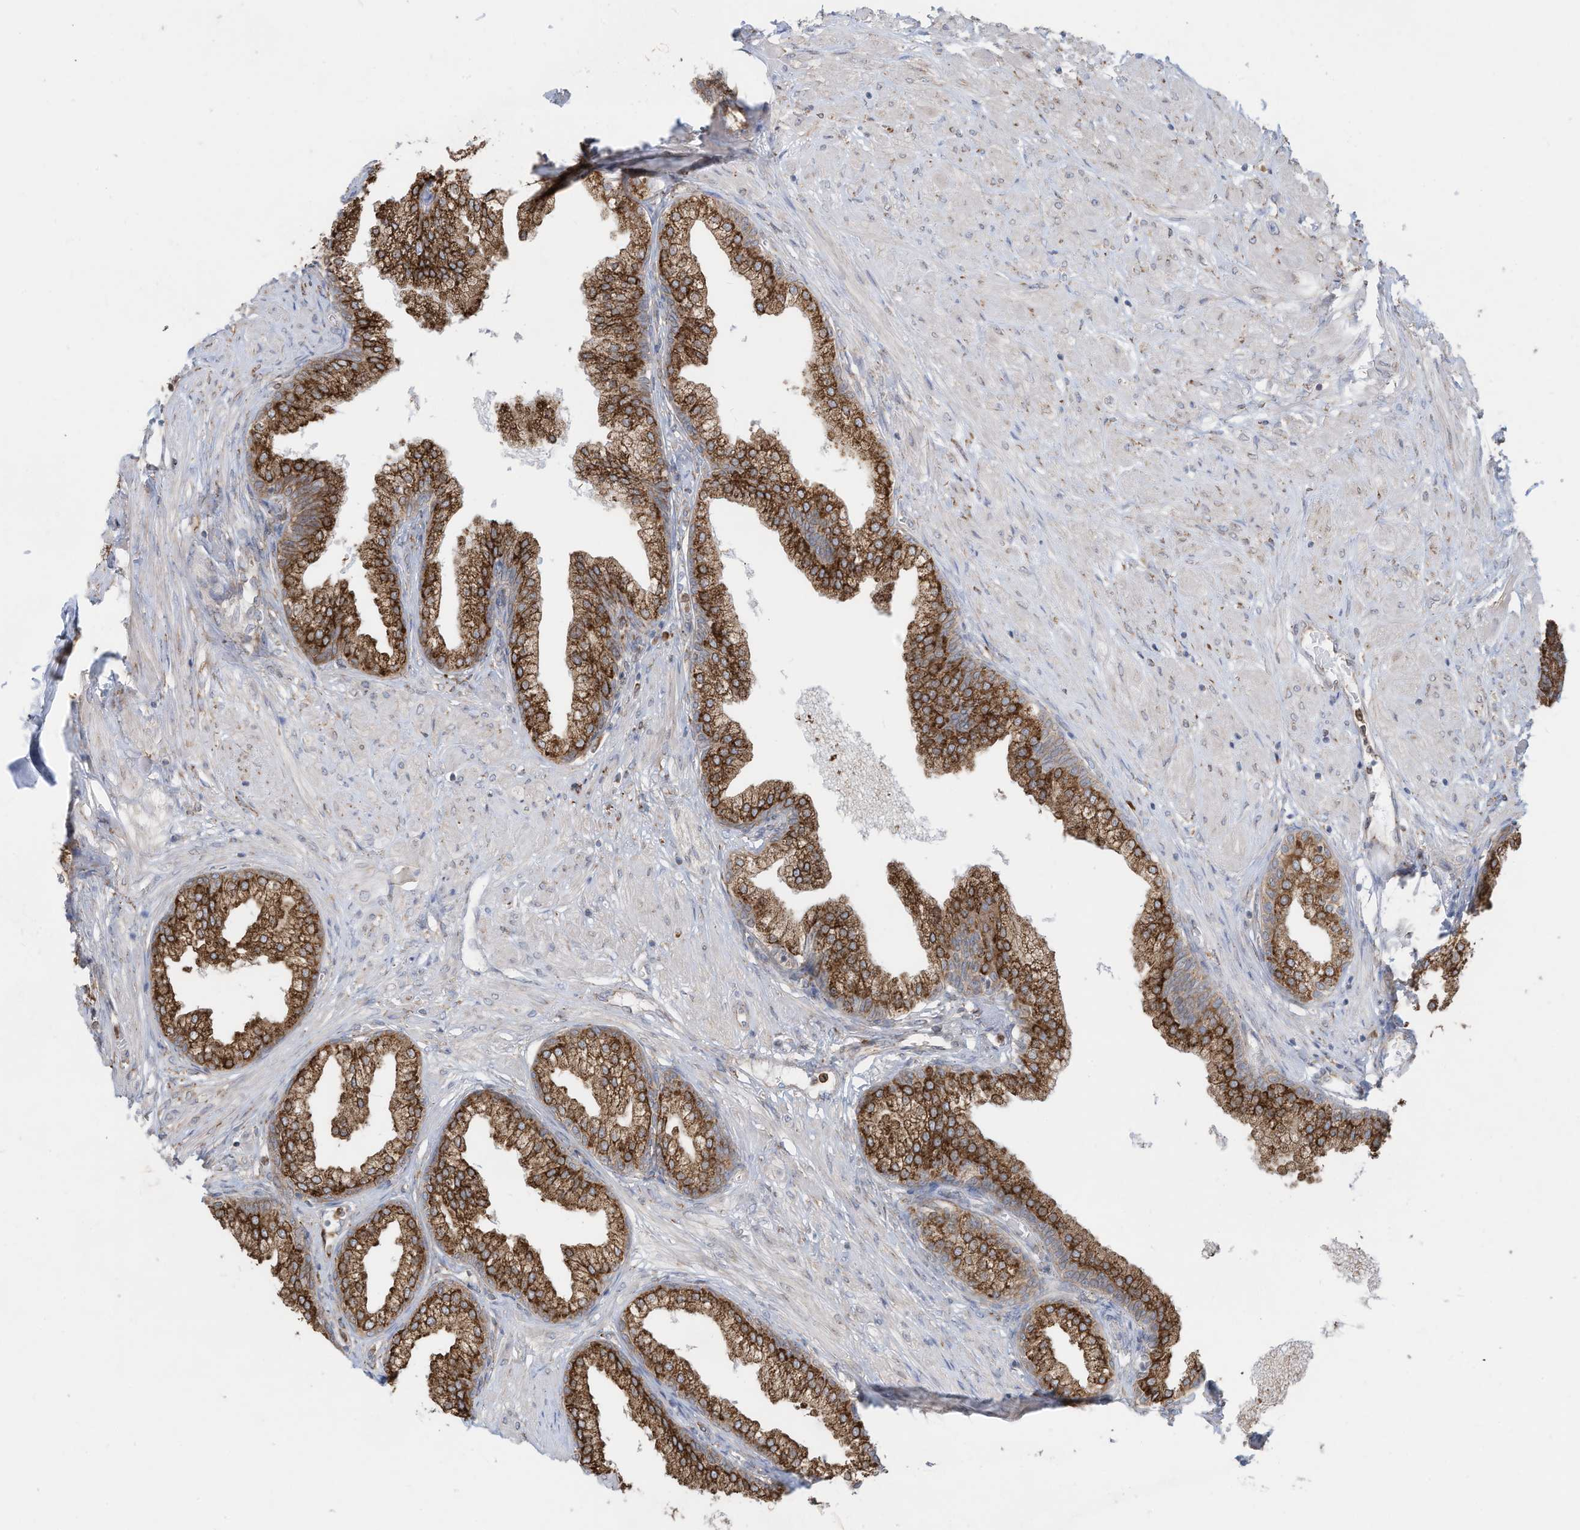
{"staining": {"intensity": "strong", "quantity": ">75%", "location": "cytoplasmic/membranous"}, "tissue": "prostate", "cell_type": "Glandular cells", "image_type": "normal", "snomed": [{"axis": "morphology", "description": "Normal tissue, NOS"}, {"axis": "morphology", "description": "Urothelial carcinoma, Low grade"}, {"axis": "topography", "description": "Urinary bladder"}, {"axis": "topography", "description": "Prostate"}], "caption": "DAB immunohistochemical staining of normal human prostate shows strong cytoplasmic/membranous protein positivity in about >75% of glandular cells.", "gene": "ZNF354C", "patient": {"sex": "male", "age": 60}}